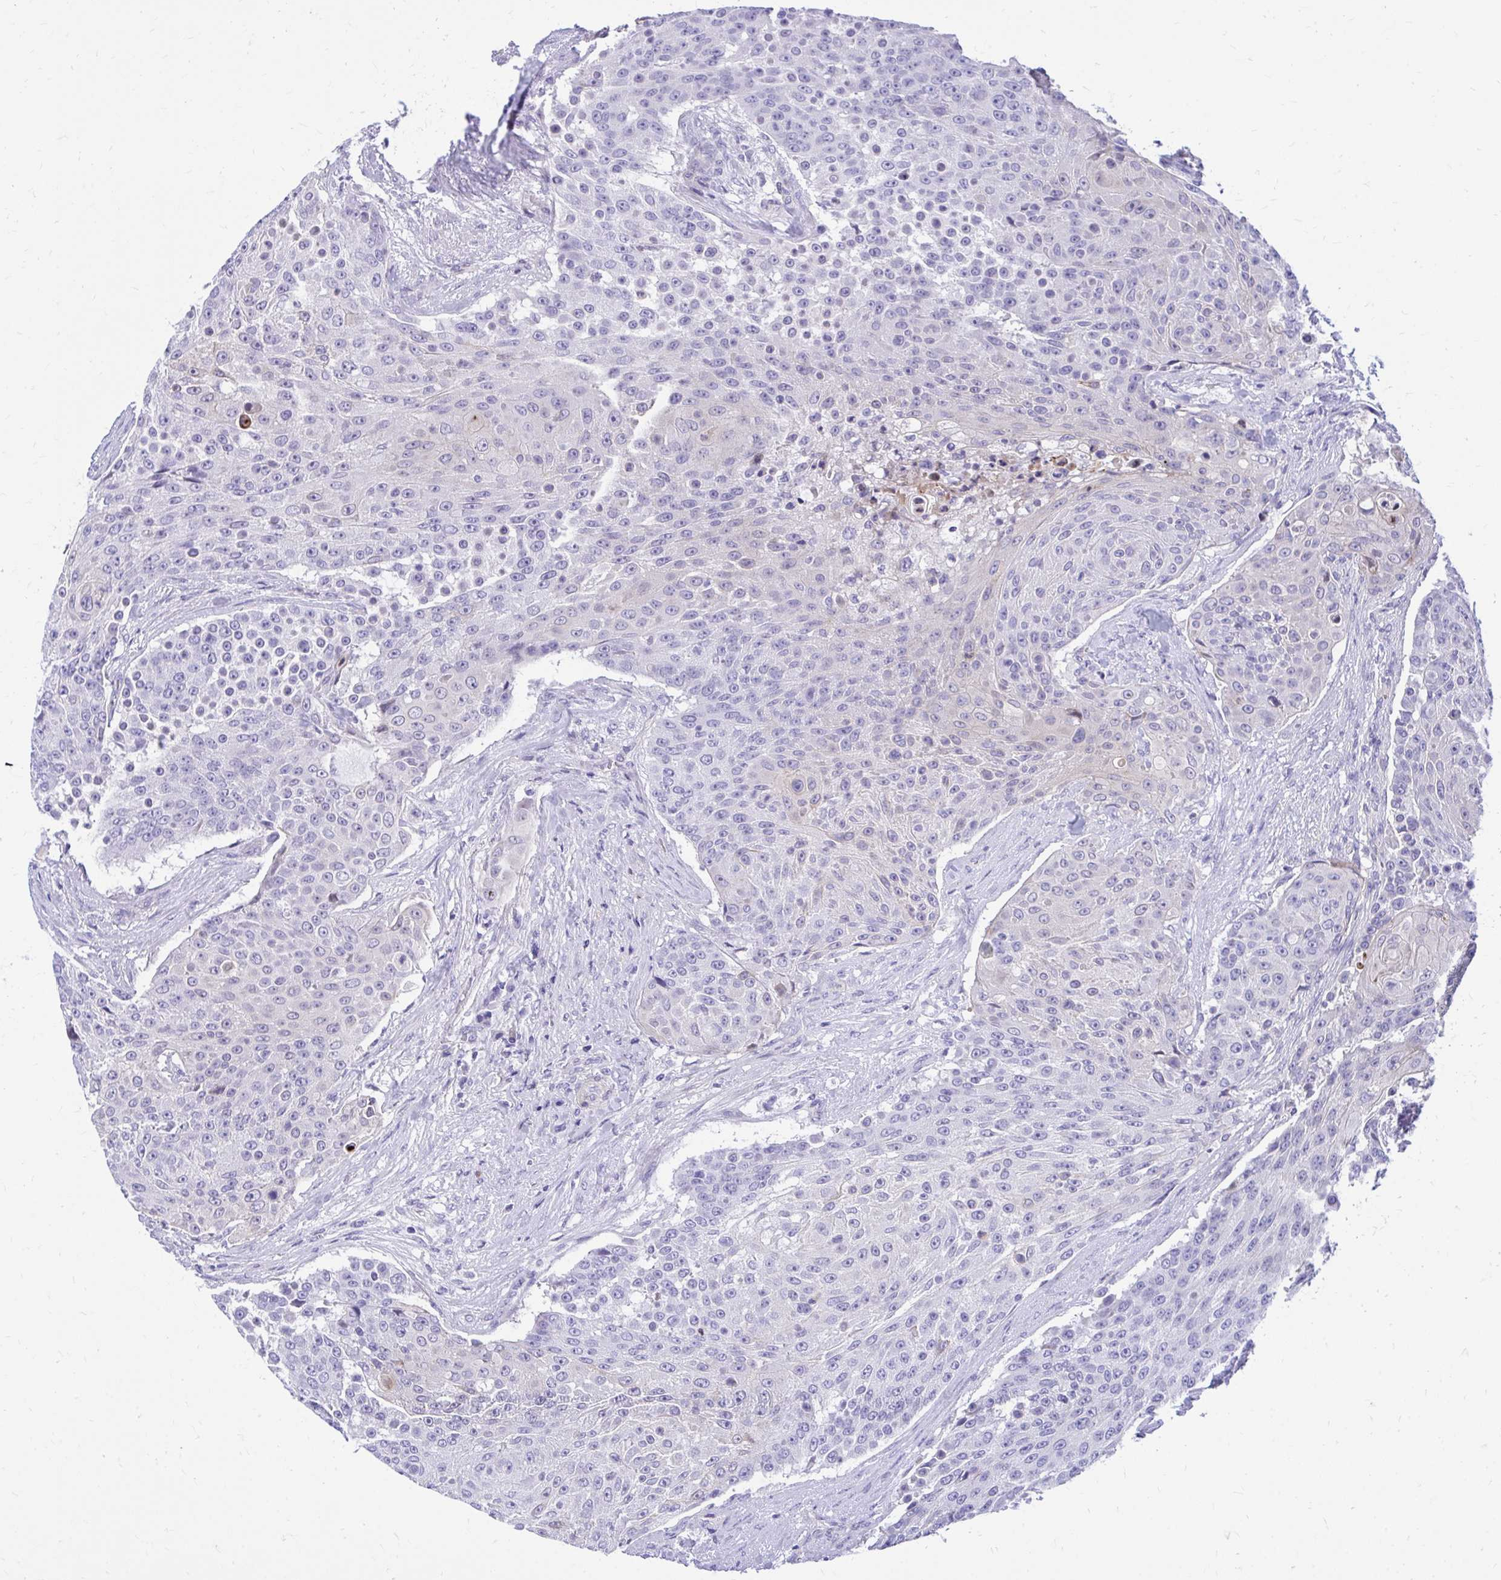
{"staining": {"intensity": "negative", "quantity": "none", "location": "none"}, "tissue": "urothelial cancer", "cell_type": "Tumor cells", "image_type": "cancer", "snomed": [{"axis": "morphology", "description": "Urothelial carcinoma, High grade"}, {"axis": "topography", "description": "Urinary bladder"}], "caption": "Human urothelial cancer stained for a protein using IHC reveals no staining in tumor cells.", "gene": "ADAMTSL1", "patient": {"sex": "female", "age": 63}}